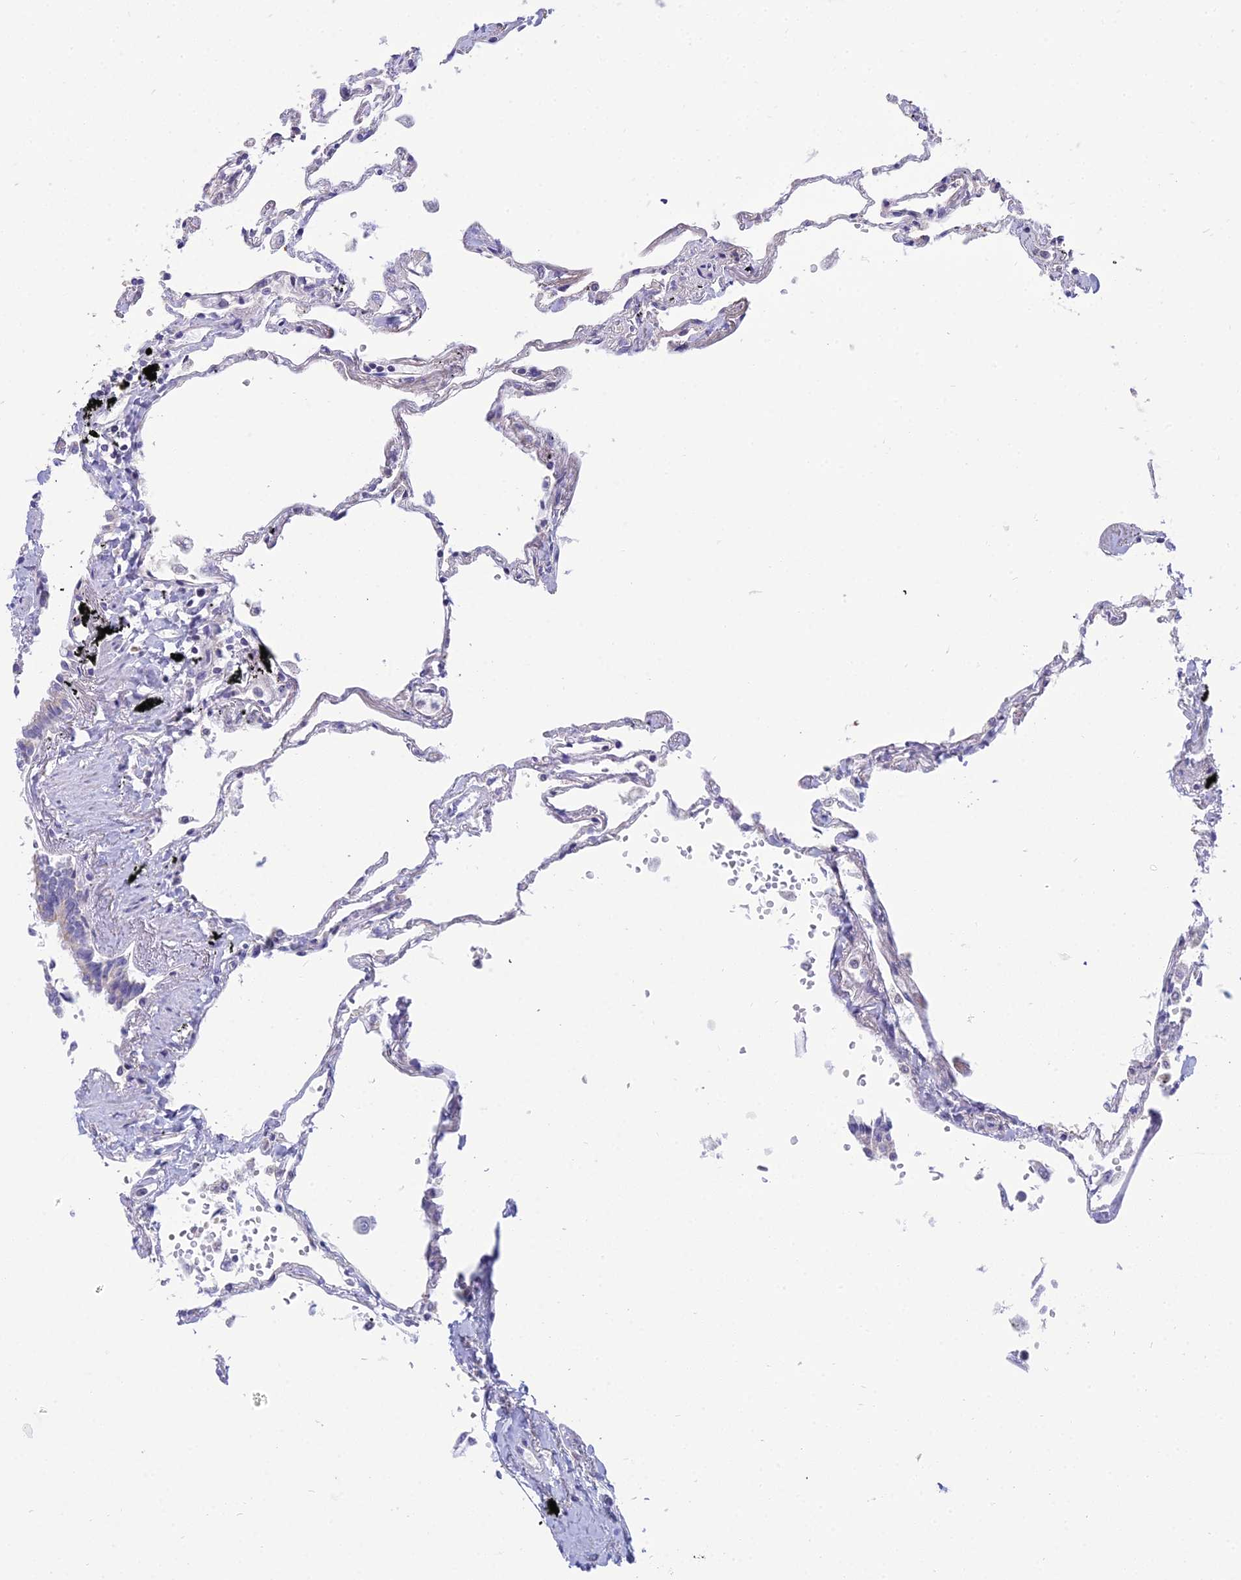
{"staining": {"intensity": "negative", "quantity": "none", "location": "none"}, "tissue": "lung", "cell_type": "Alveolar cells", "image_type": "normal", "snomed": [{"axis": "morphology", "description": "Normal tissue, NOS"}, {"axis": "topography", "description": "Lung"}], "caption": "The IHC image has no significant staining in alveolar cells of lung.", "gene": "CFAP206", "patient": {"sex": "female", "age": 67}}